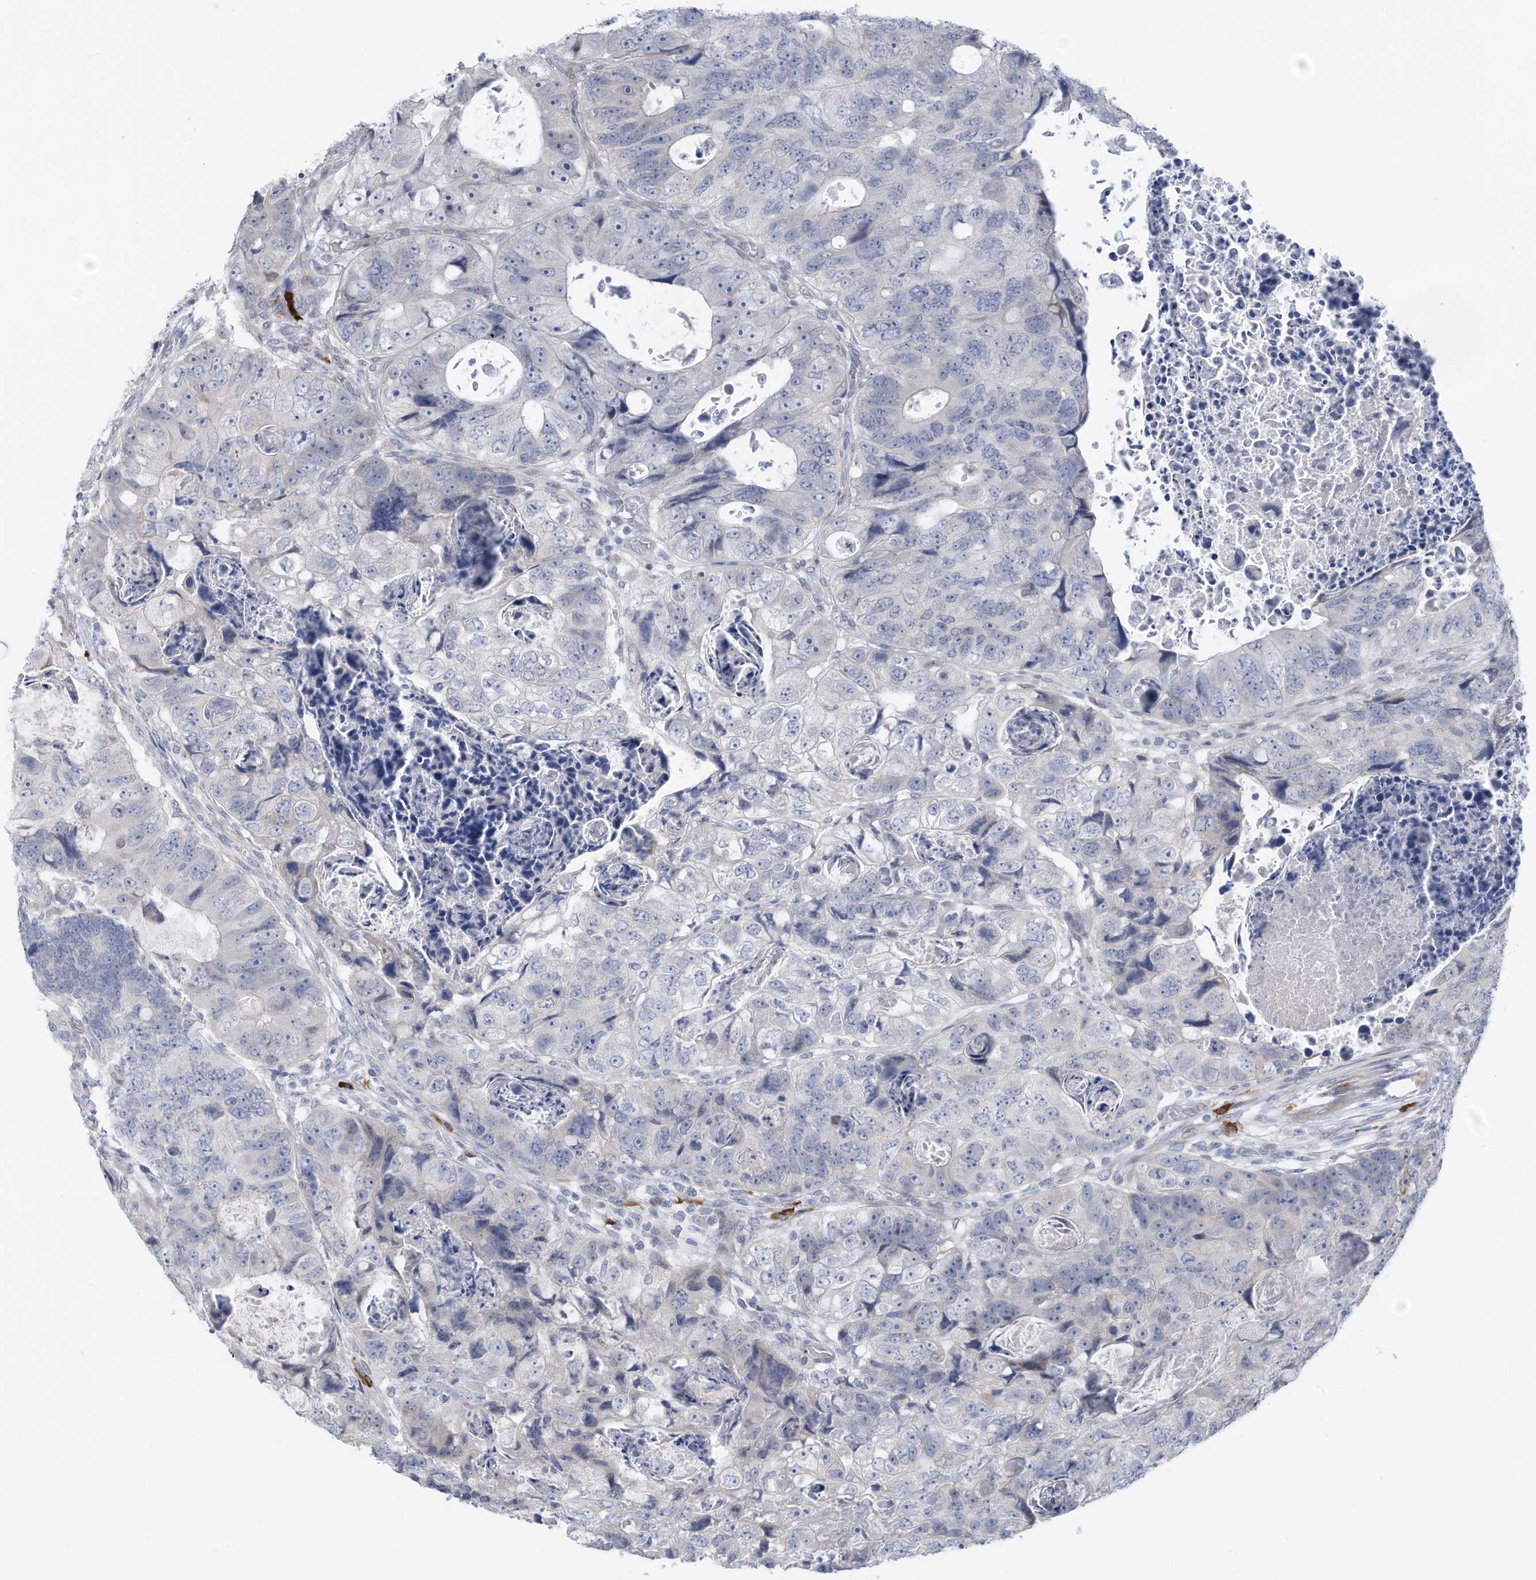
{"staining": {"intensity": "negative", "quantity": "none", "location": "none"}, "tissue": "colorectal cancer", "cell_type": "Tumor cells", "image_type": "cancer", "snomed": [{"axis": "morphology", "description": "Adenocarcinoma, NOS"}, {"axis": "topography", "description": "Rectum"}], "caption": "A photomicrograph of colorectal cancer (adenocarcinoma) stained for a protein demonstrates no brown staining in tumor cells.", "gene": "ZNF292", "patient": {"sex": "male", "age": 59}}